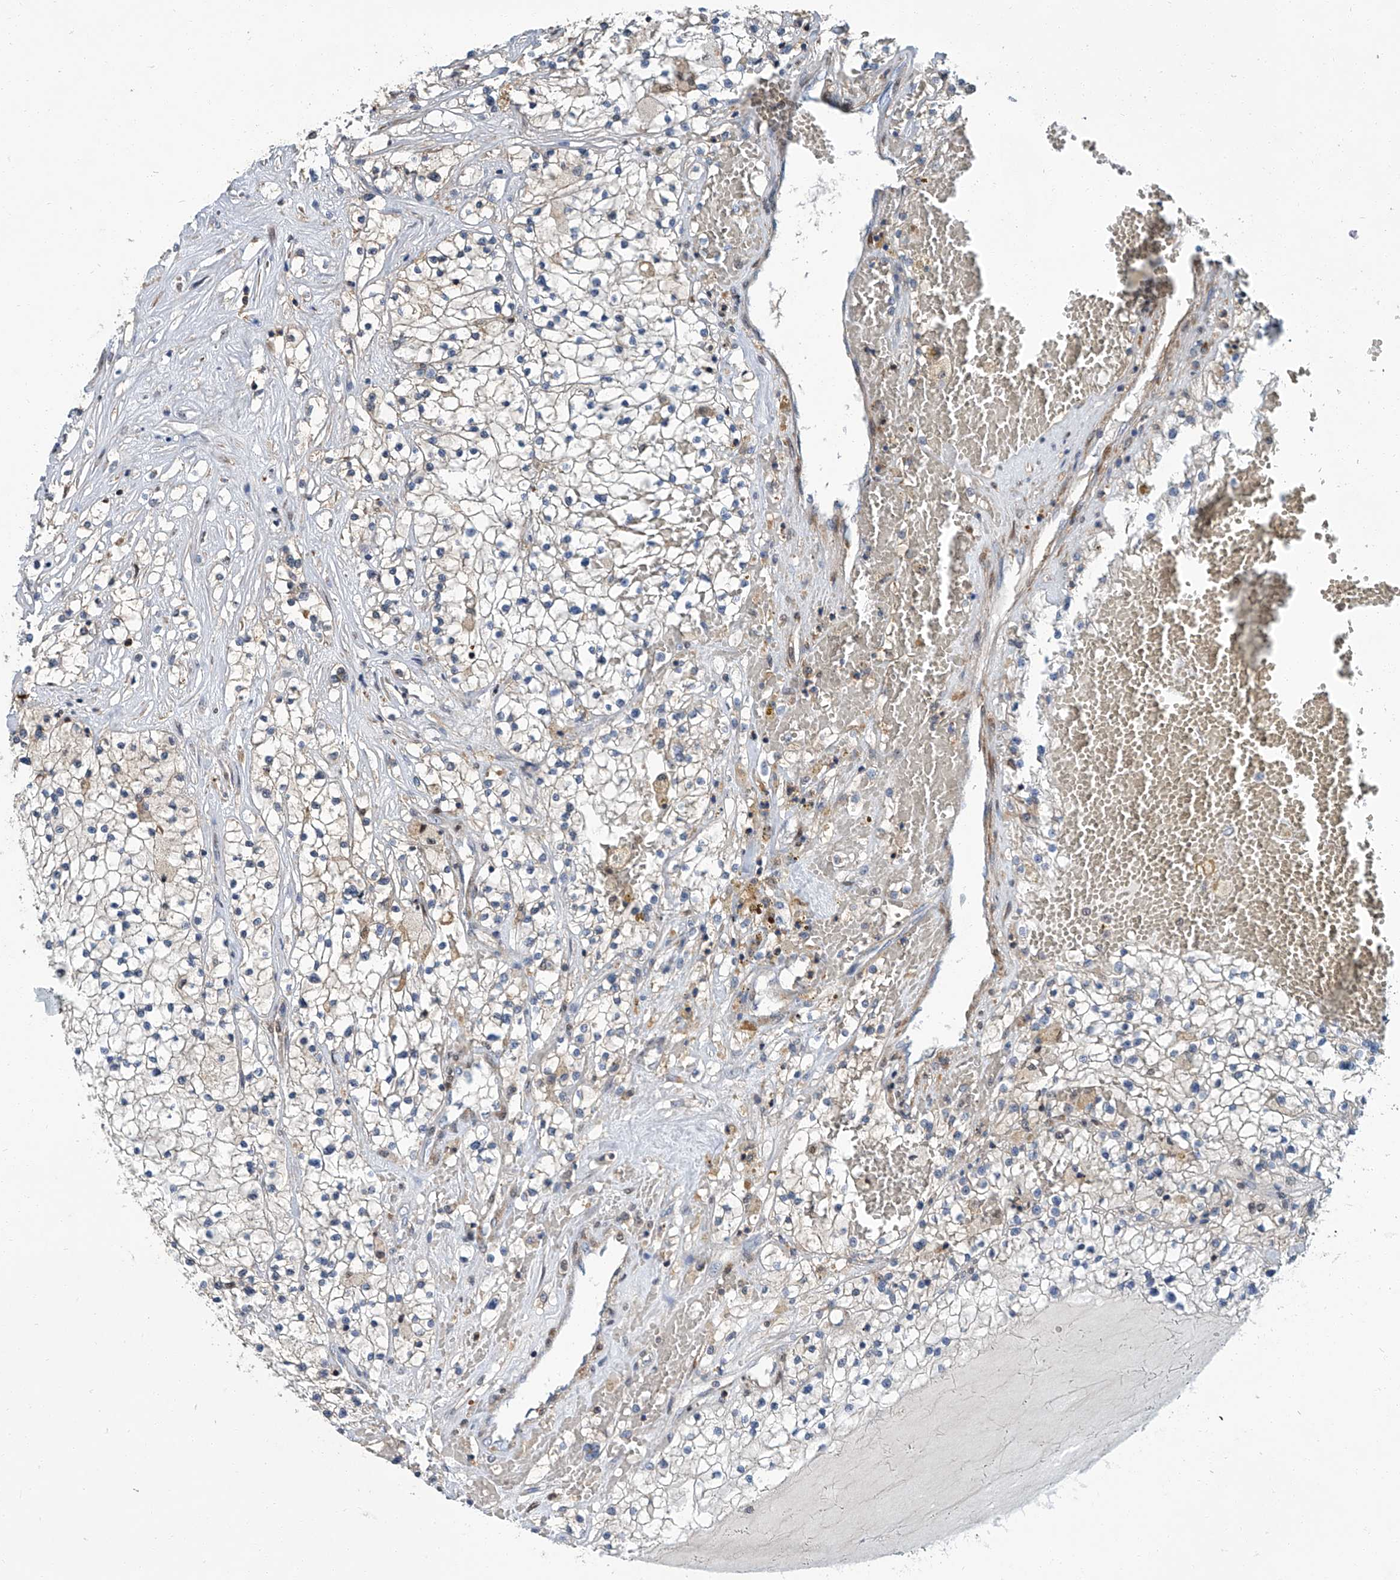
{"staining": {"intensity": "weak", "quantity": "<25%", "location": "cytoplasmic/membranous"}, "tissue": "renal cancer", "cell_type": "Tumor cells", "image_type": "cancer", "snomed": [{"axis": "morphology", "description": "Normal tissue, NOS"}, {"axis": "morphology", "description": "Adenocarcinoma, NOS"}, {"axis": "topography", "description": "Kidney"}], "caption": "Protein analysis of renal cancer (adenocarcinoma) demonstrates no significant expression in tumor cells.", "gene": "PSMB10", "patient": {"sex": "male", "age": 68}}